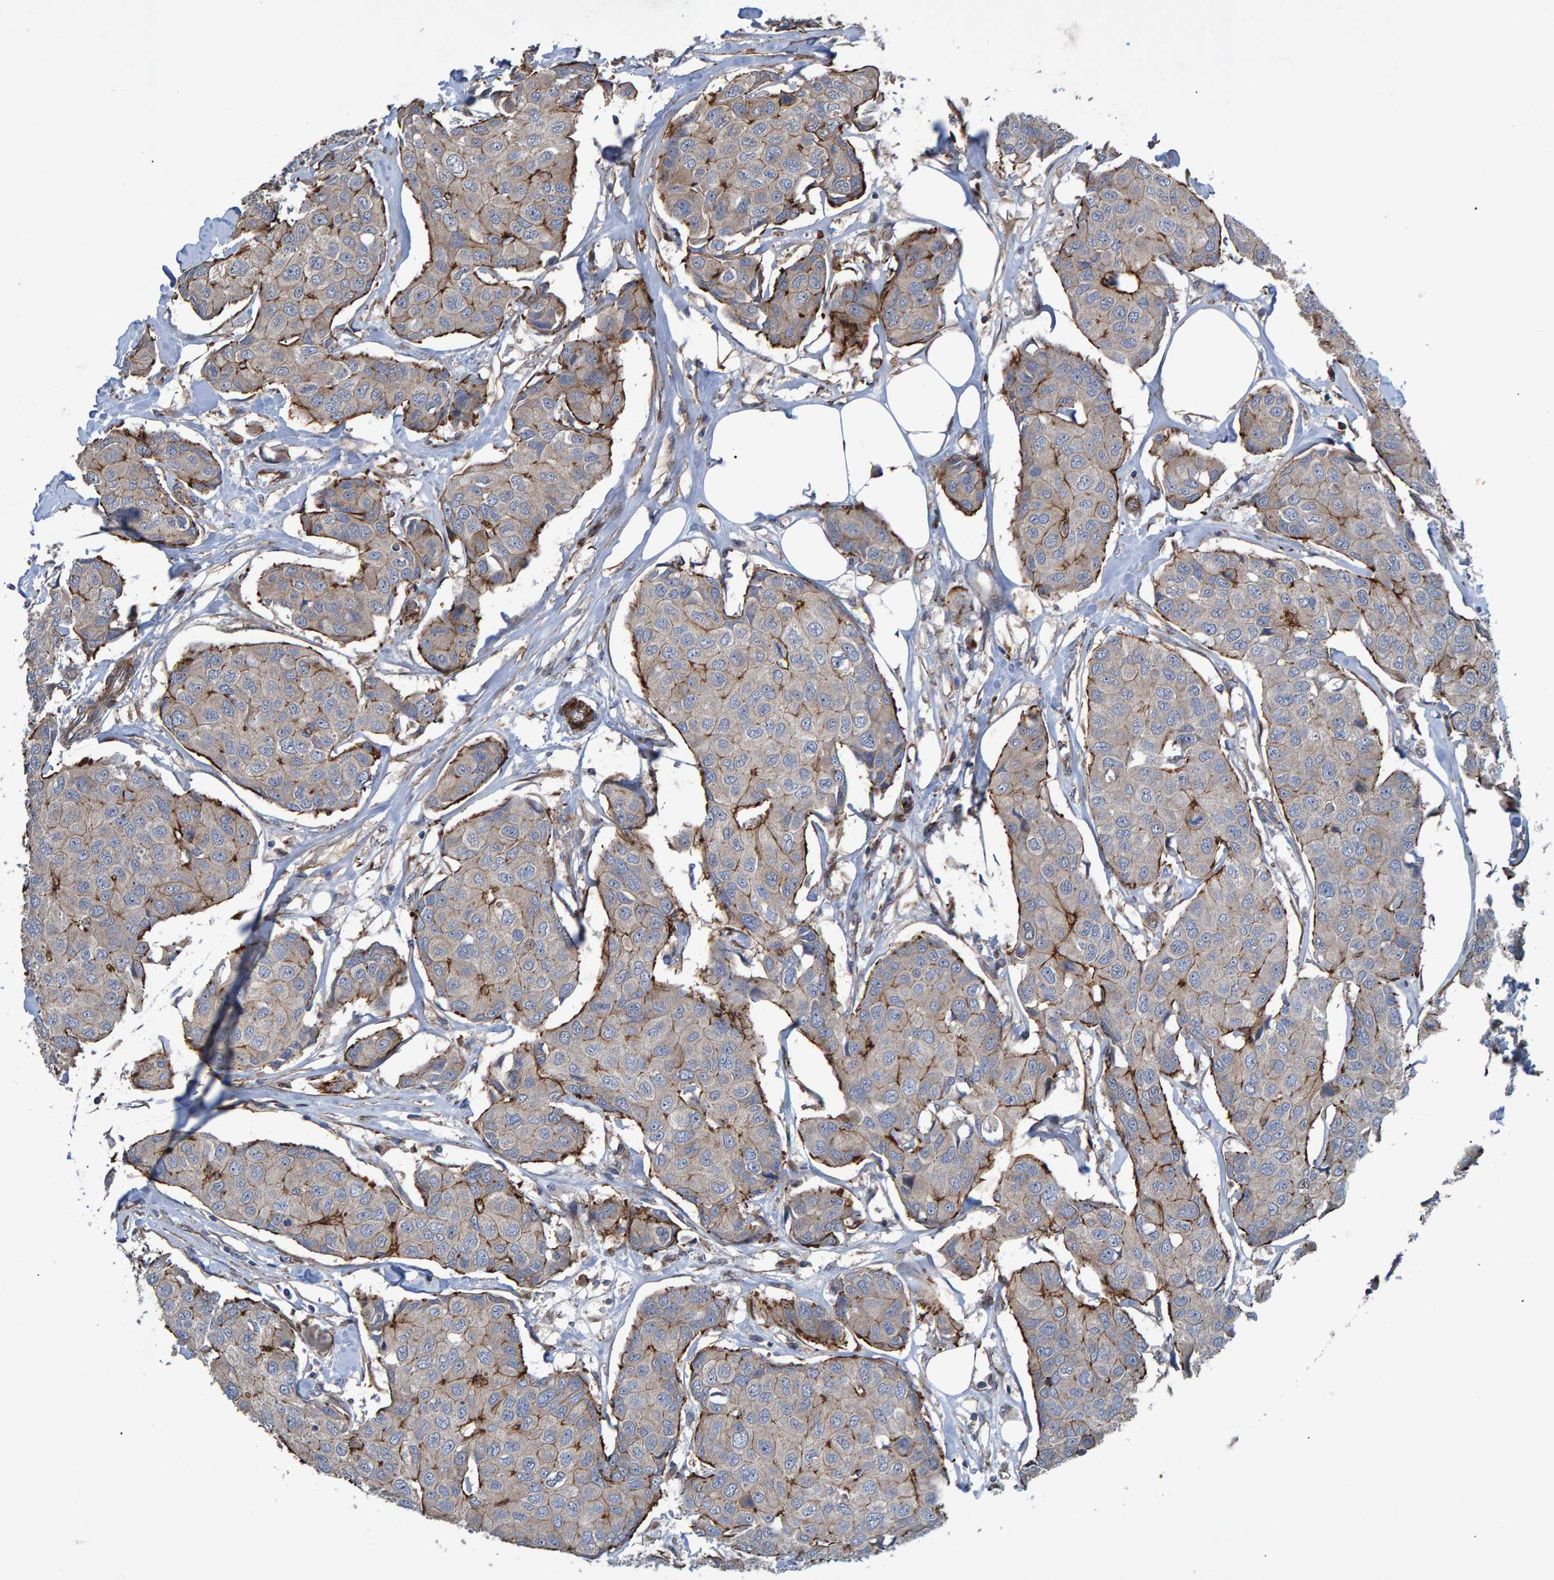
{"staining": {"intensity": "moderate", "quantity": "<25%", "location": "cytoplasmic/membranous"}, "tissue": "breast cancer", "cell_type": "Tumor cells", "image_type": "cancer", "snomed": [{"axis": "morphology", "description": "Duct carcinoma"}, {"axis": "topography", "description": "Breast"}], "caption": "A brown stain highlights moderate cytoplasmic/membranous staining of a protein in breast cancer tumor cells. (Brightfield microscopy of DAB IHC at high magnification).", "gene": "SLIT2", "patient": {"sex": "female", "age": 80}}